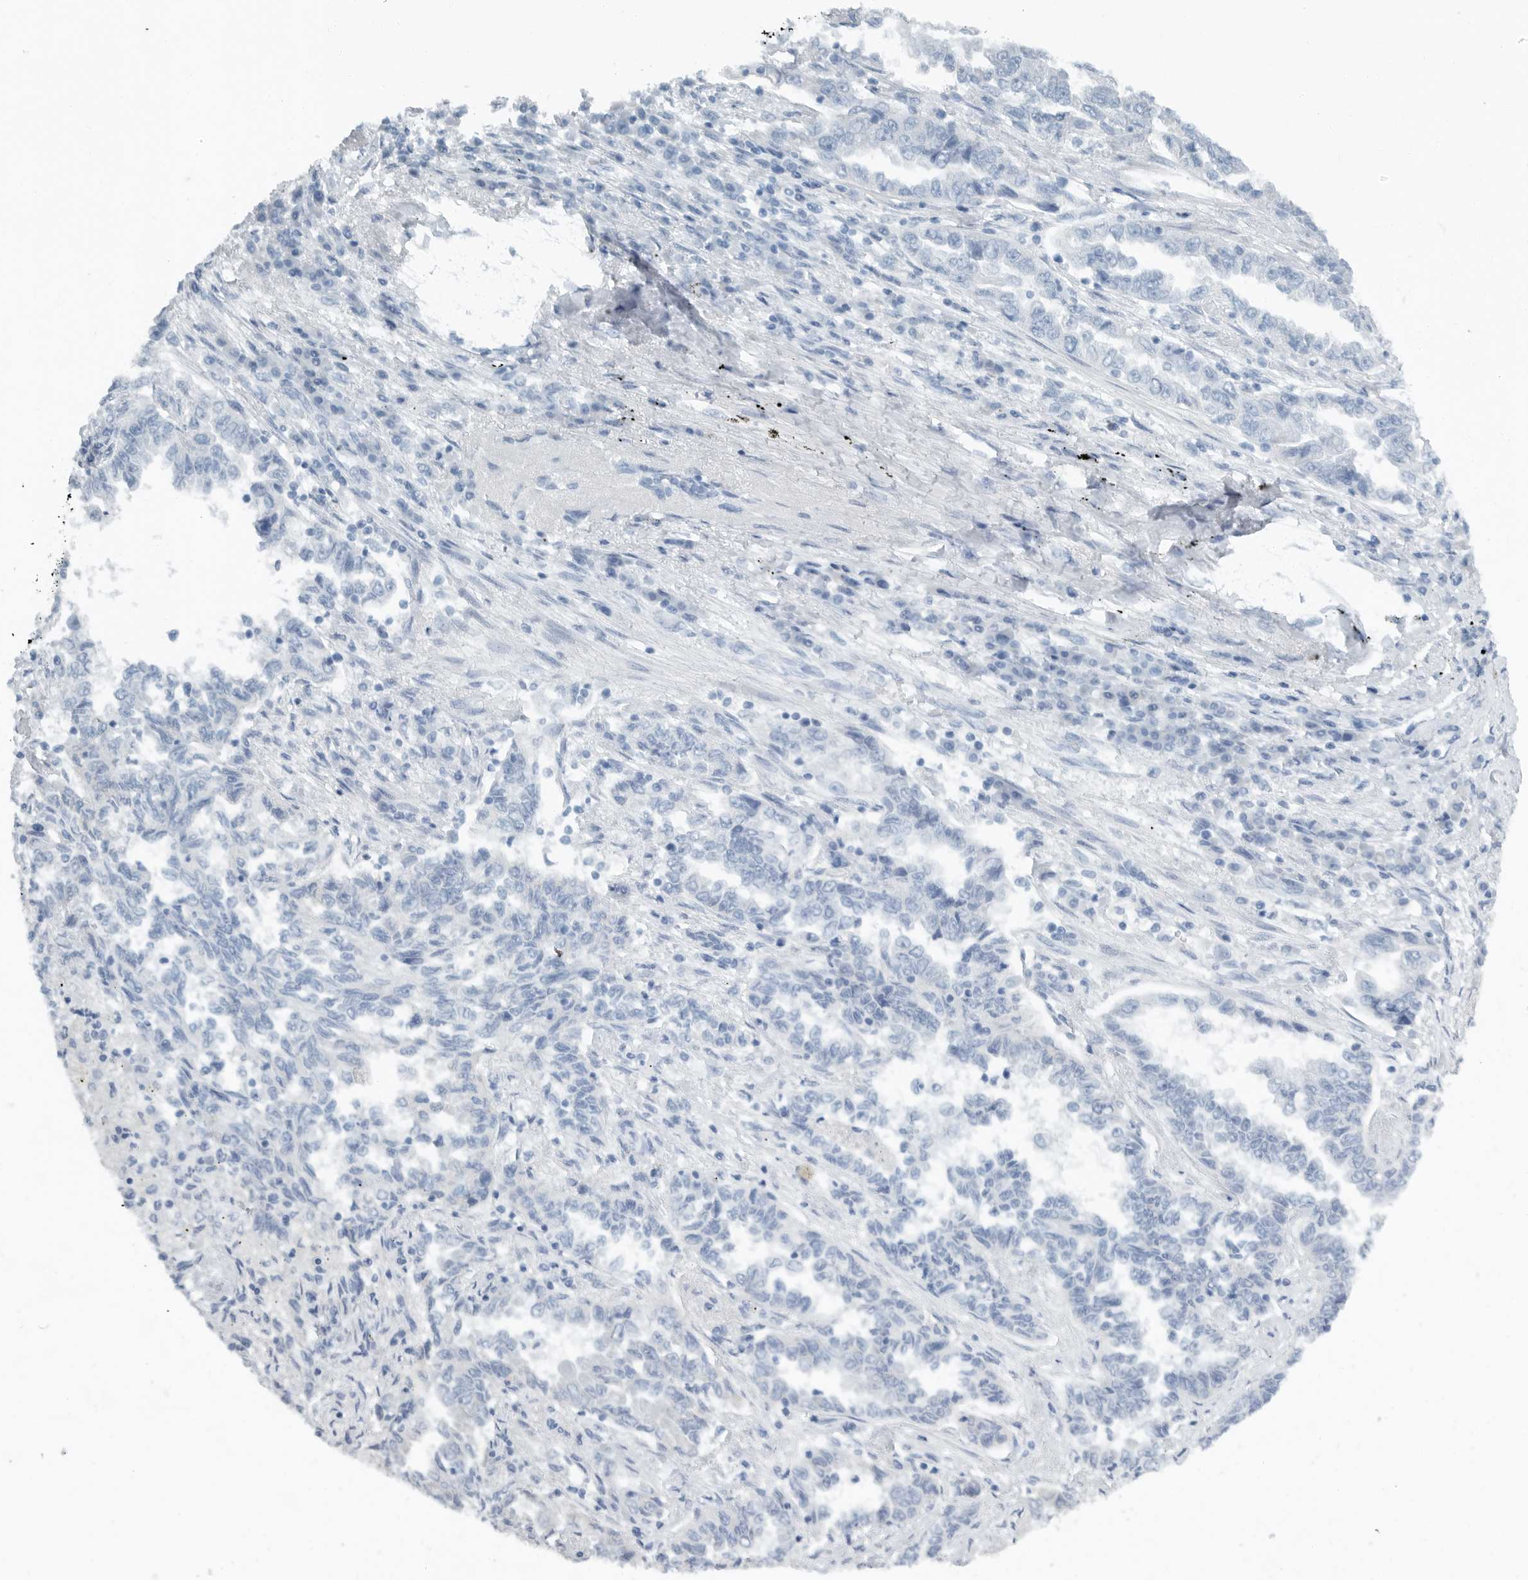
{"staining": {"intensity": "negative", "quantity": "none", "location": "none"}, "tissue": "lung cancer", "cell_type": "Tumor cells", "image_type": "cancer", "snomed": [{"axis": "morphology", "description": "Adenocarcinoma, NOS"}, {"axis": "topography", "description": "Lung"}], "caption": "IHC photomicrograph of neoplastic tissue: lung cancer stained with DAB (3,3'-diaminobenzidine) shows no significant protein staining in tumor cells.", "gene": "PAM", "patient": {"sex": "female", "age": 51}}